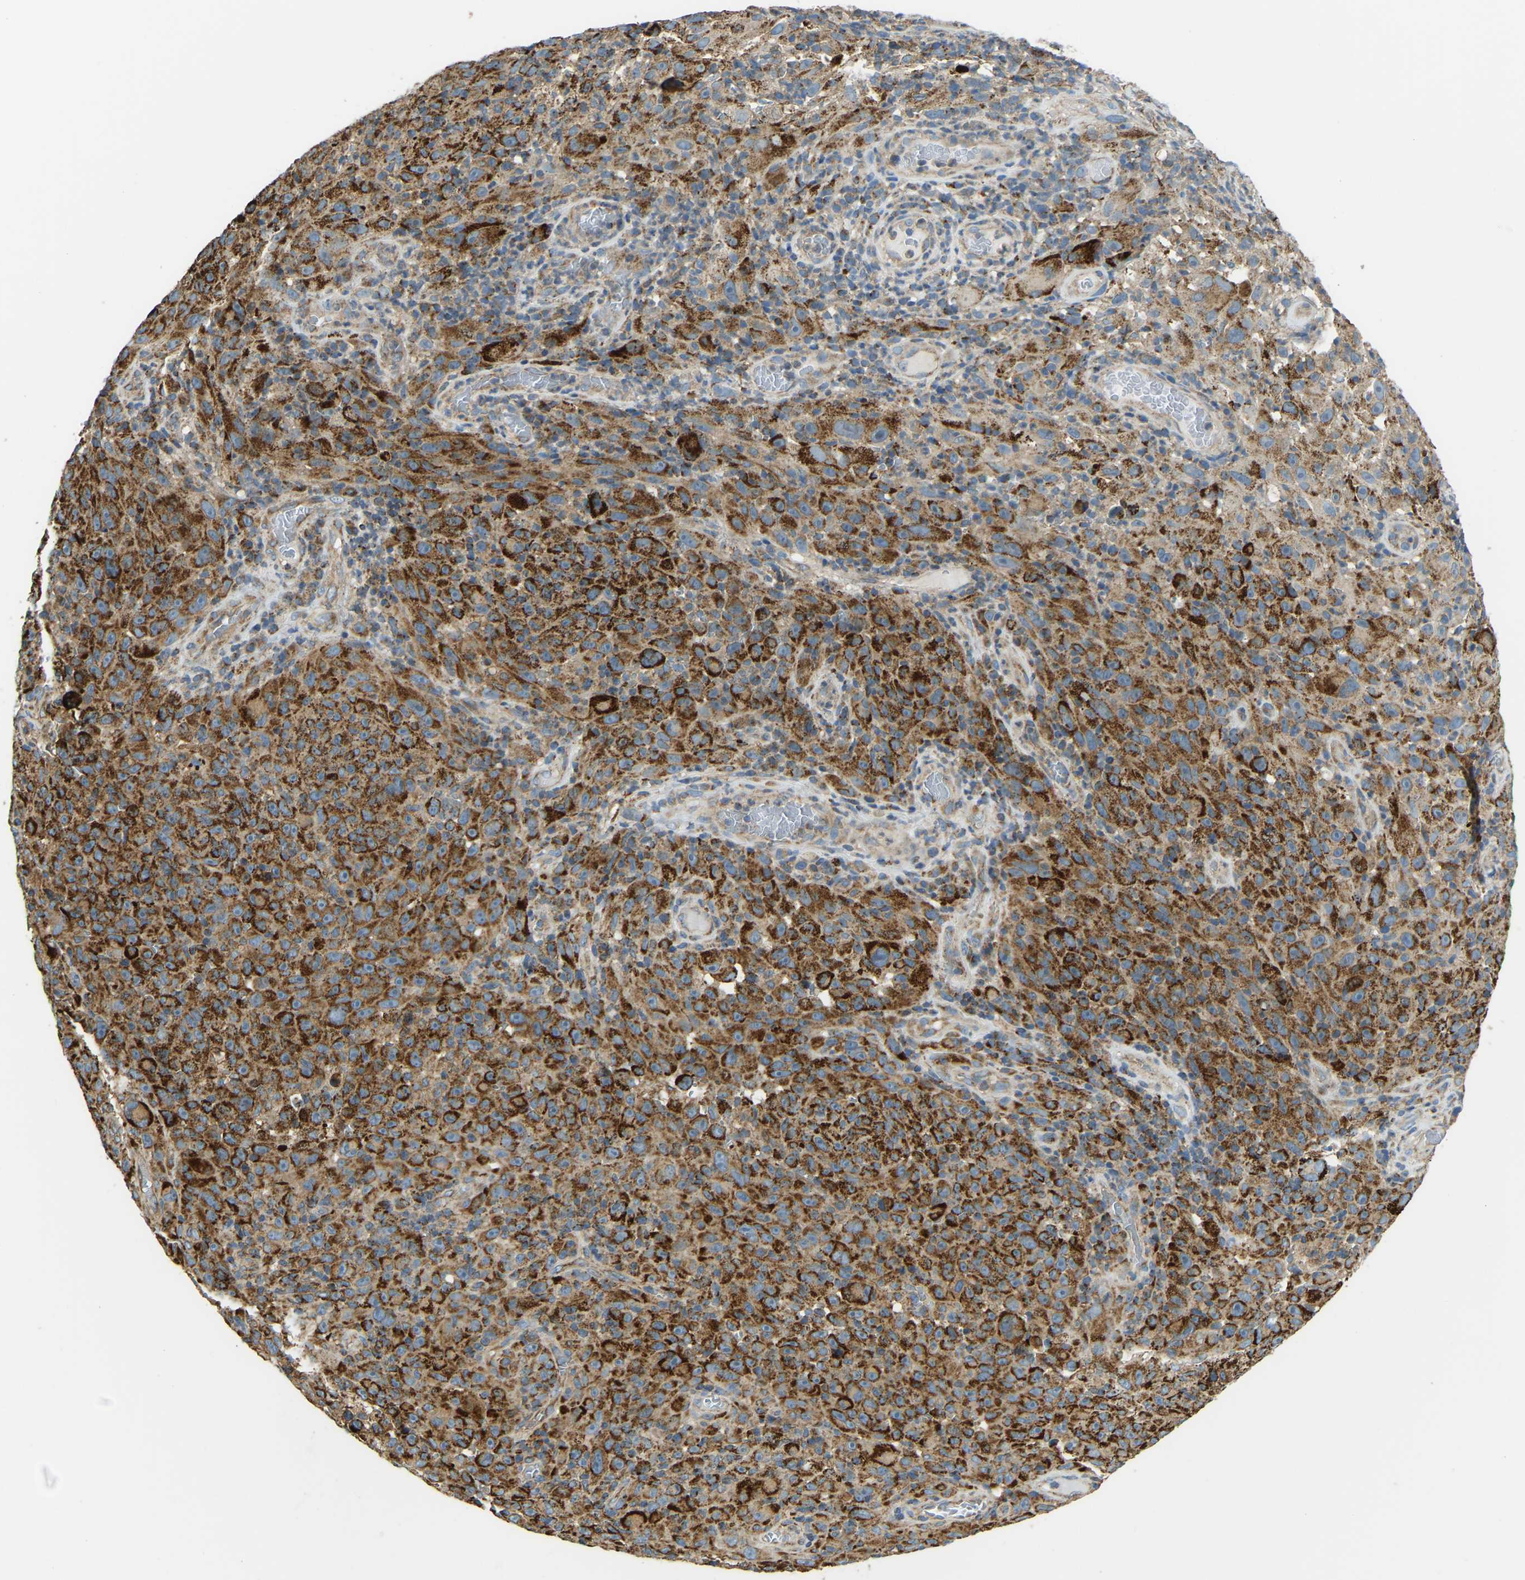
{"staining": {"intensity": "strong", "quantity": ">75%", "location": "cytoplasmic/membranous"}, "tissue": "melanoma", "cell_type": "Tumor cells", "image_type": "cancer", "snomed": [{"axis": "morphology", "description": "Malignant melanoma, NOS"}, {"axis": "topography", "description": "Skin"}], "caption": "Protein staining by IHC displays strong cytoplasmic/membranous staining in approximately >75% of tumor cells in melanoma.", "gene": "PSMD7", "patient": {"sex": "female", "age": 82}}